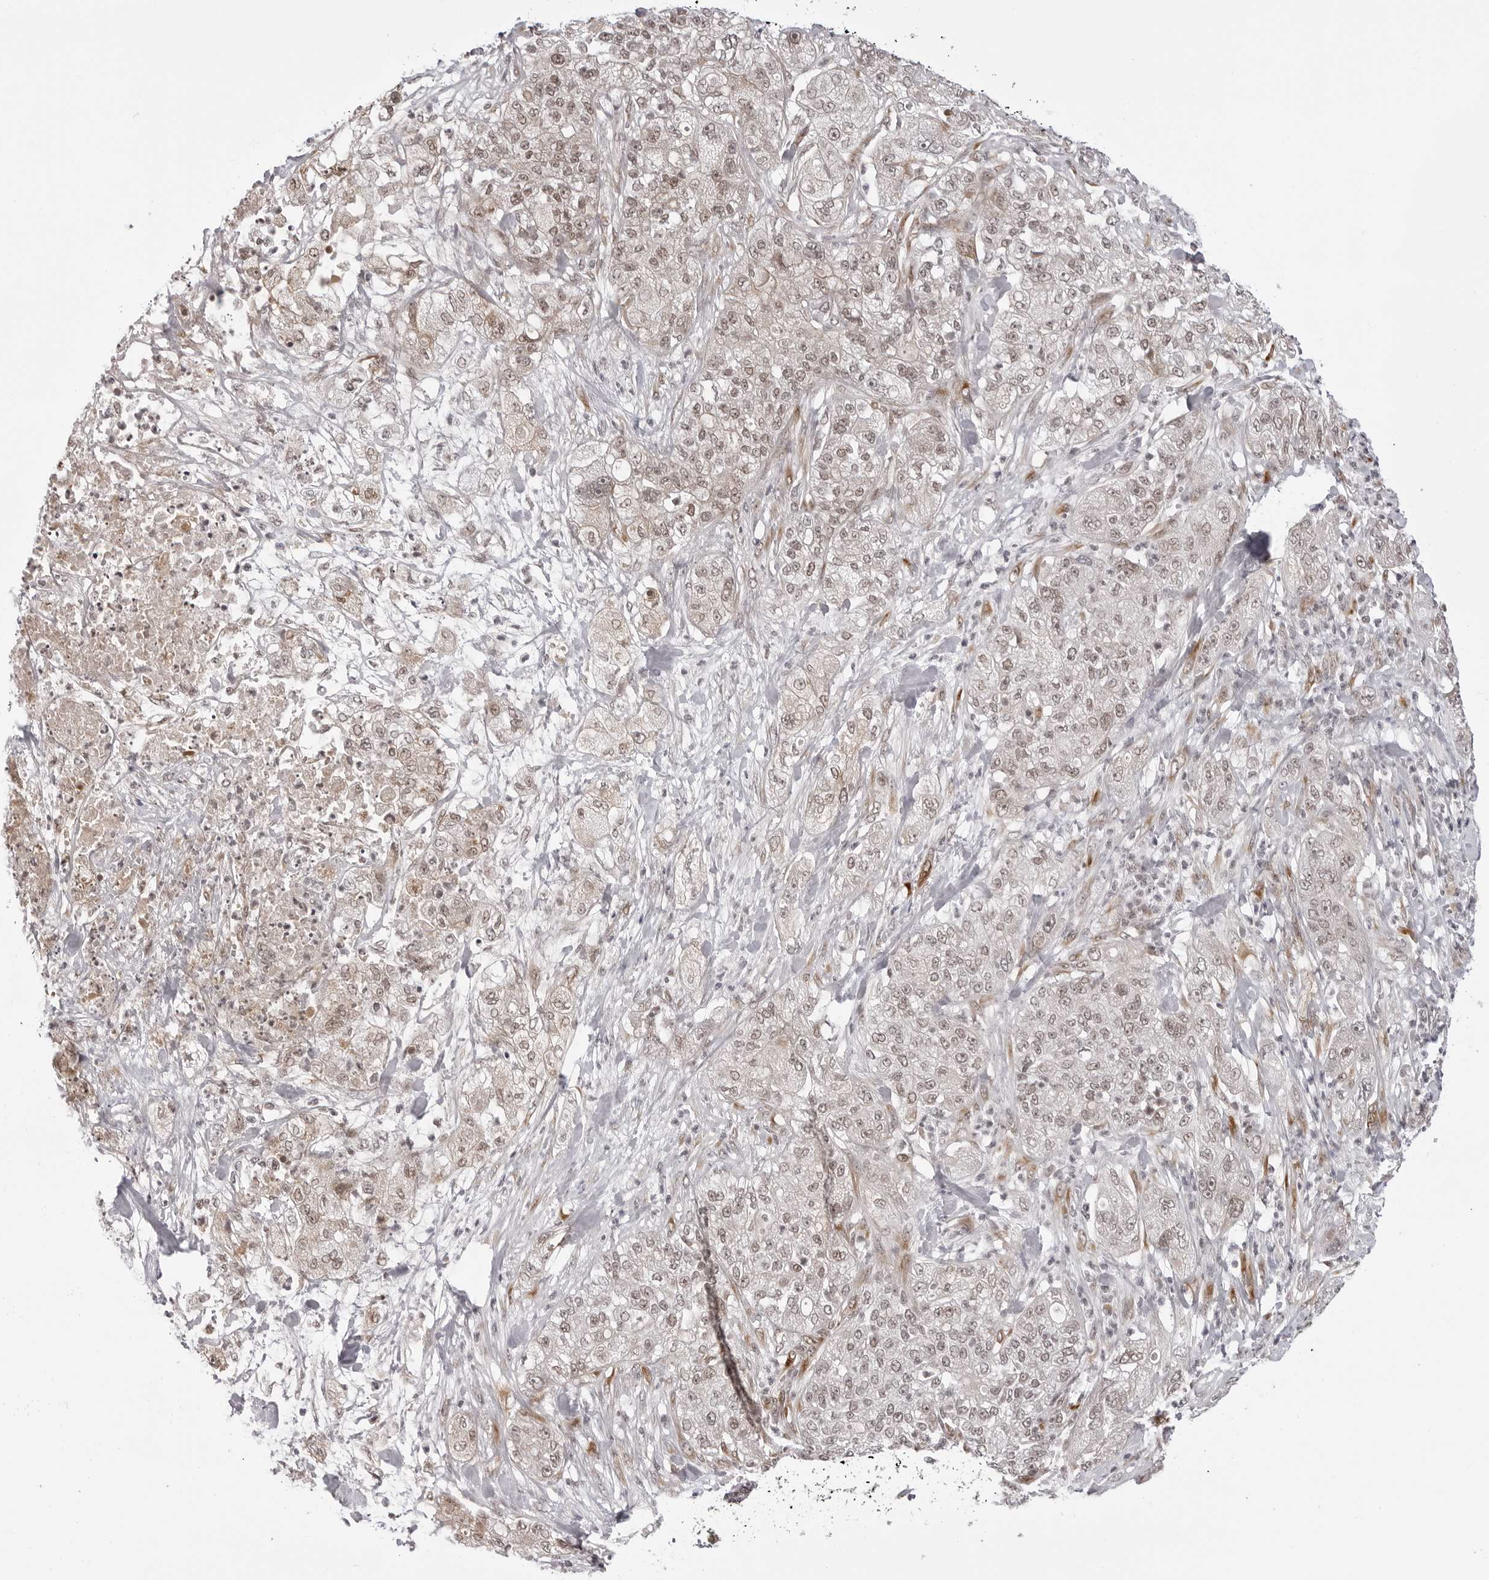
{"staining": {"intensity": "moderate", "quantity": ">75%", "location": "nuclear"}, "tissue": "pancreatic cancer", "cell_type": "Tumor cells", "image_type": "cancer", "snomed": [{"axis": "morphology", "description": "Adenocarcinoma, NOS"}, {"axis": "topography", "description": "Pancreas"}], "caption": "Approximately >75% of tumor cells in adenocarcinoma (pancreatic) show moderate nuclear protein expression as visualized by brown immunohistochemical staining.", "gene": "PHF3", "patient": {"sex": "female", "age": 78}}